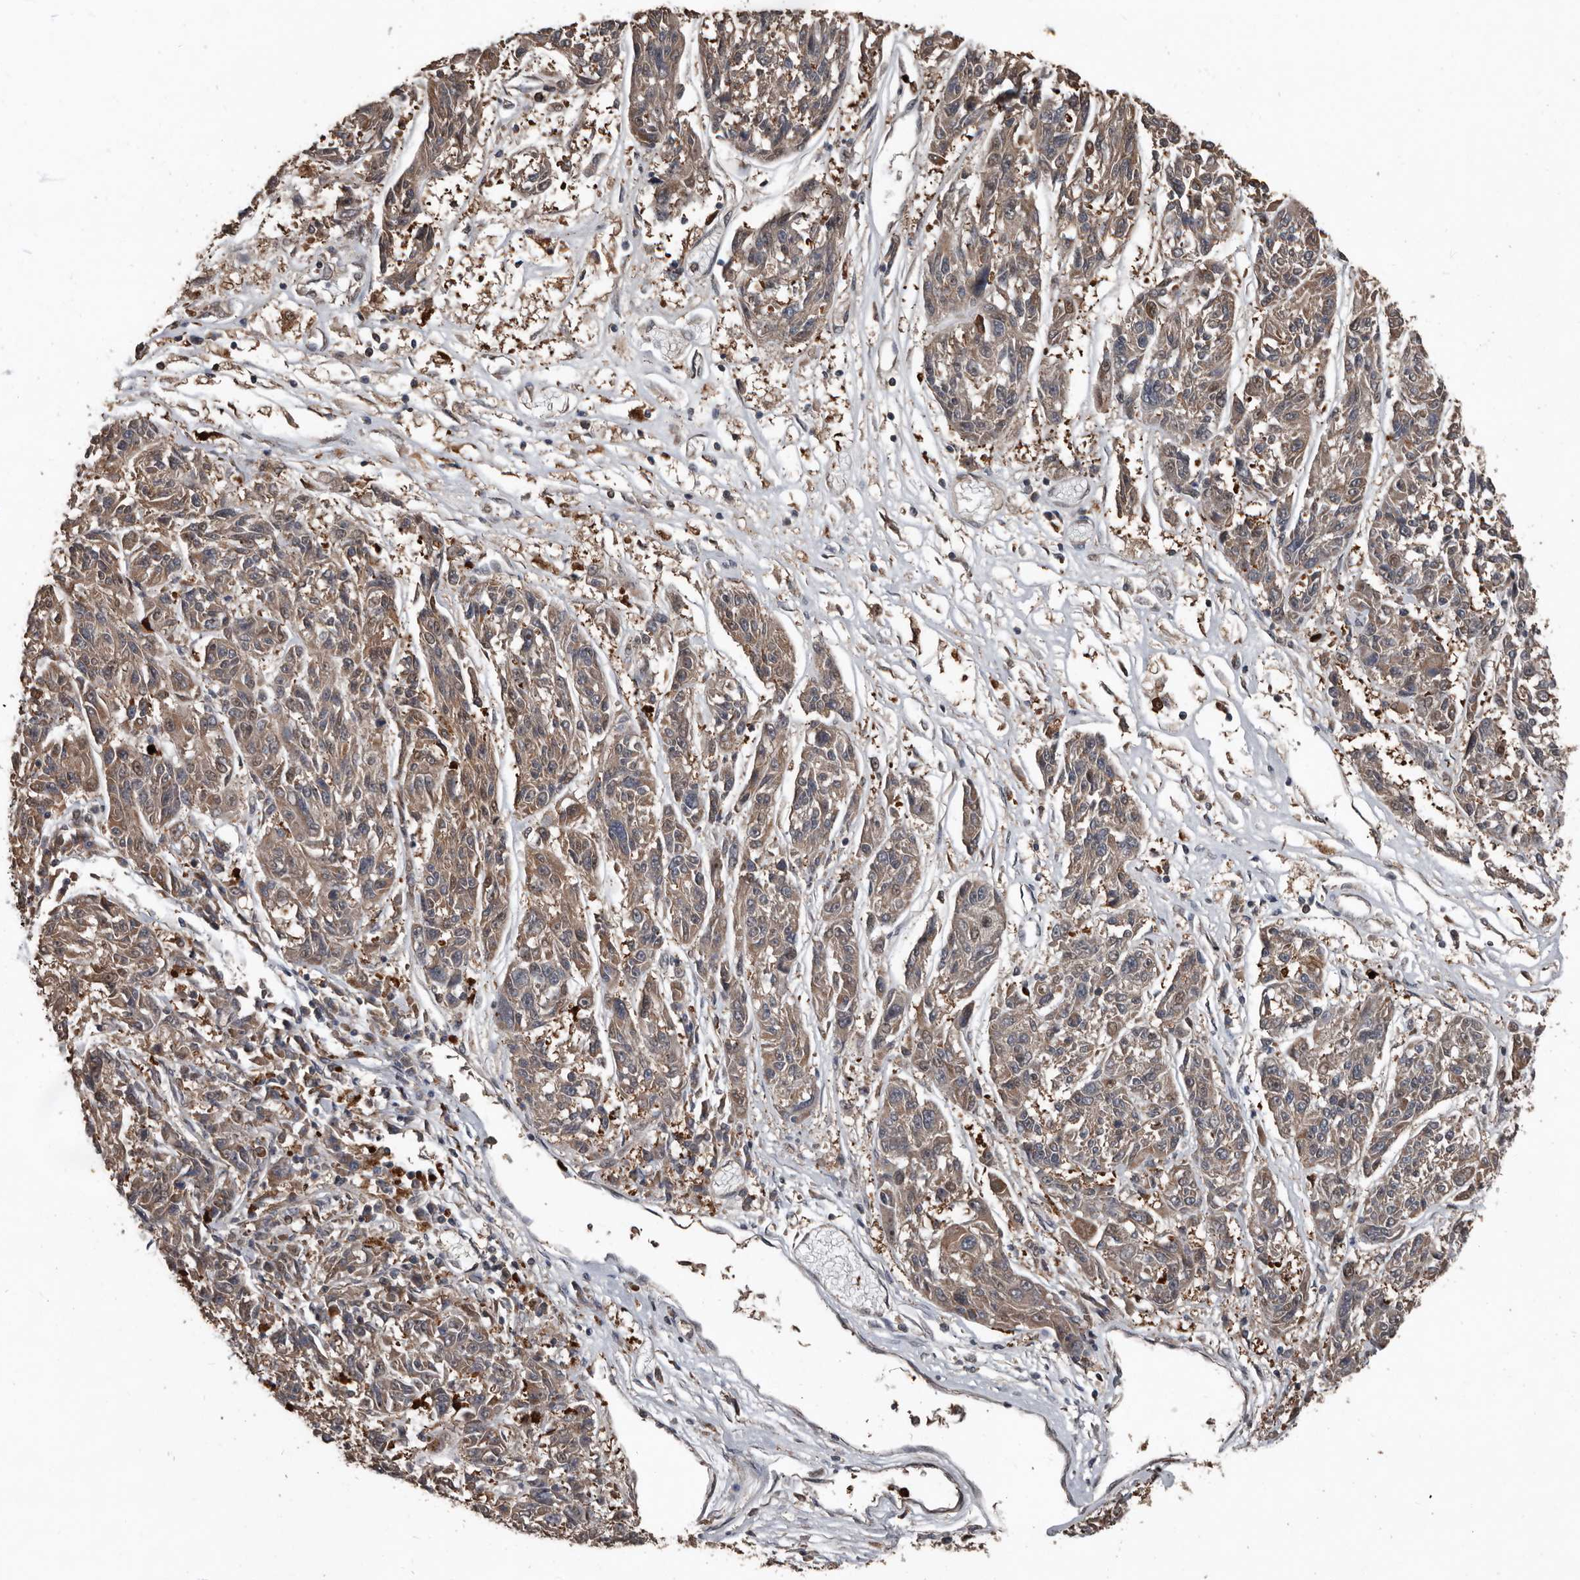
{"staining": {"intensity": "weak", "quantity": ">75%", "location": "cytoplasmic/membranous"}, "tissue": "melanoma", "cell_type": "Tumor cells", "image_type": "cancer", "snomed": [{"axis": "morphology", "description": "Malignant melanoma, NOS"}, {"axis": "topography", "description": "Skin"}], "caption": "Melanoma stained with a protein marker shows weak staining in tumor cells.", "gene": "FSBP", "patient": {"sex": "male", "age": 53}}